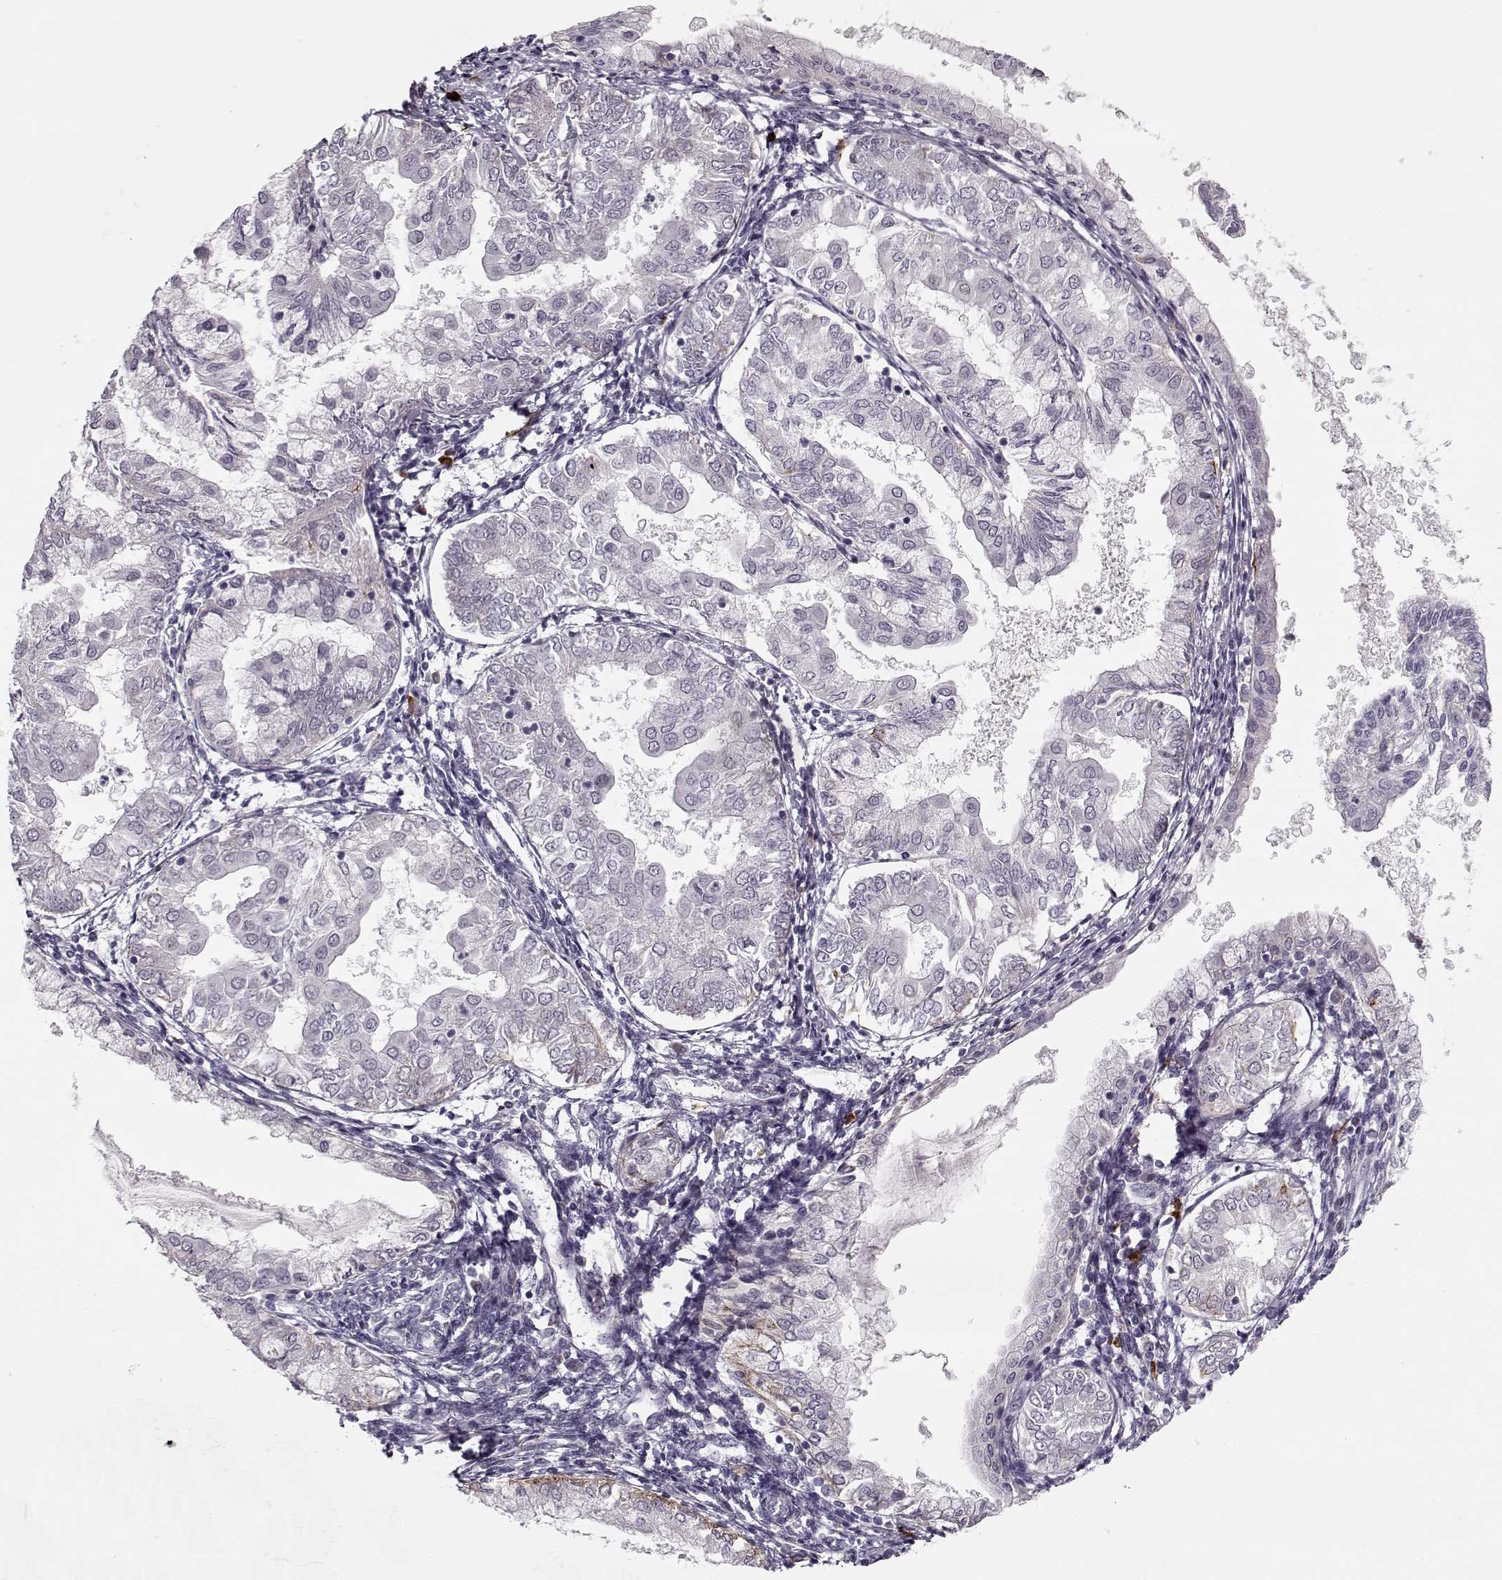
{"staining": {"intensity": "negative", "quantity": "none", "location": "none"}, "tissue": "endometrial cancer", "cell_type": "Tumor cells", "image_type": "cancer", "snomed": [{"axis": "morphology", "description": "Adenocarcinoma, NOS"}, {"axis": "topography", "description": "Endometrium"}], "caption": "DAB immunohistochemical staining of human adenocarcinoma (endometrial) exhibits no significant positivity in tumor cells.", "gene": "DNAI3", "patient": {"sex": "female", "age": 68}}